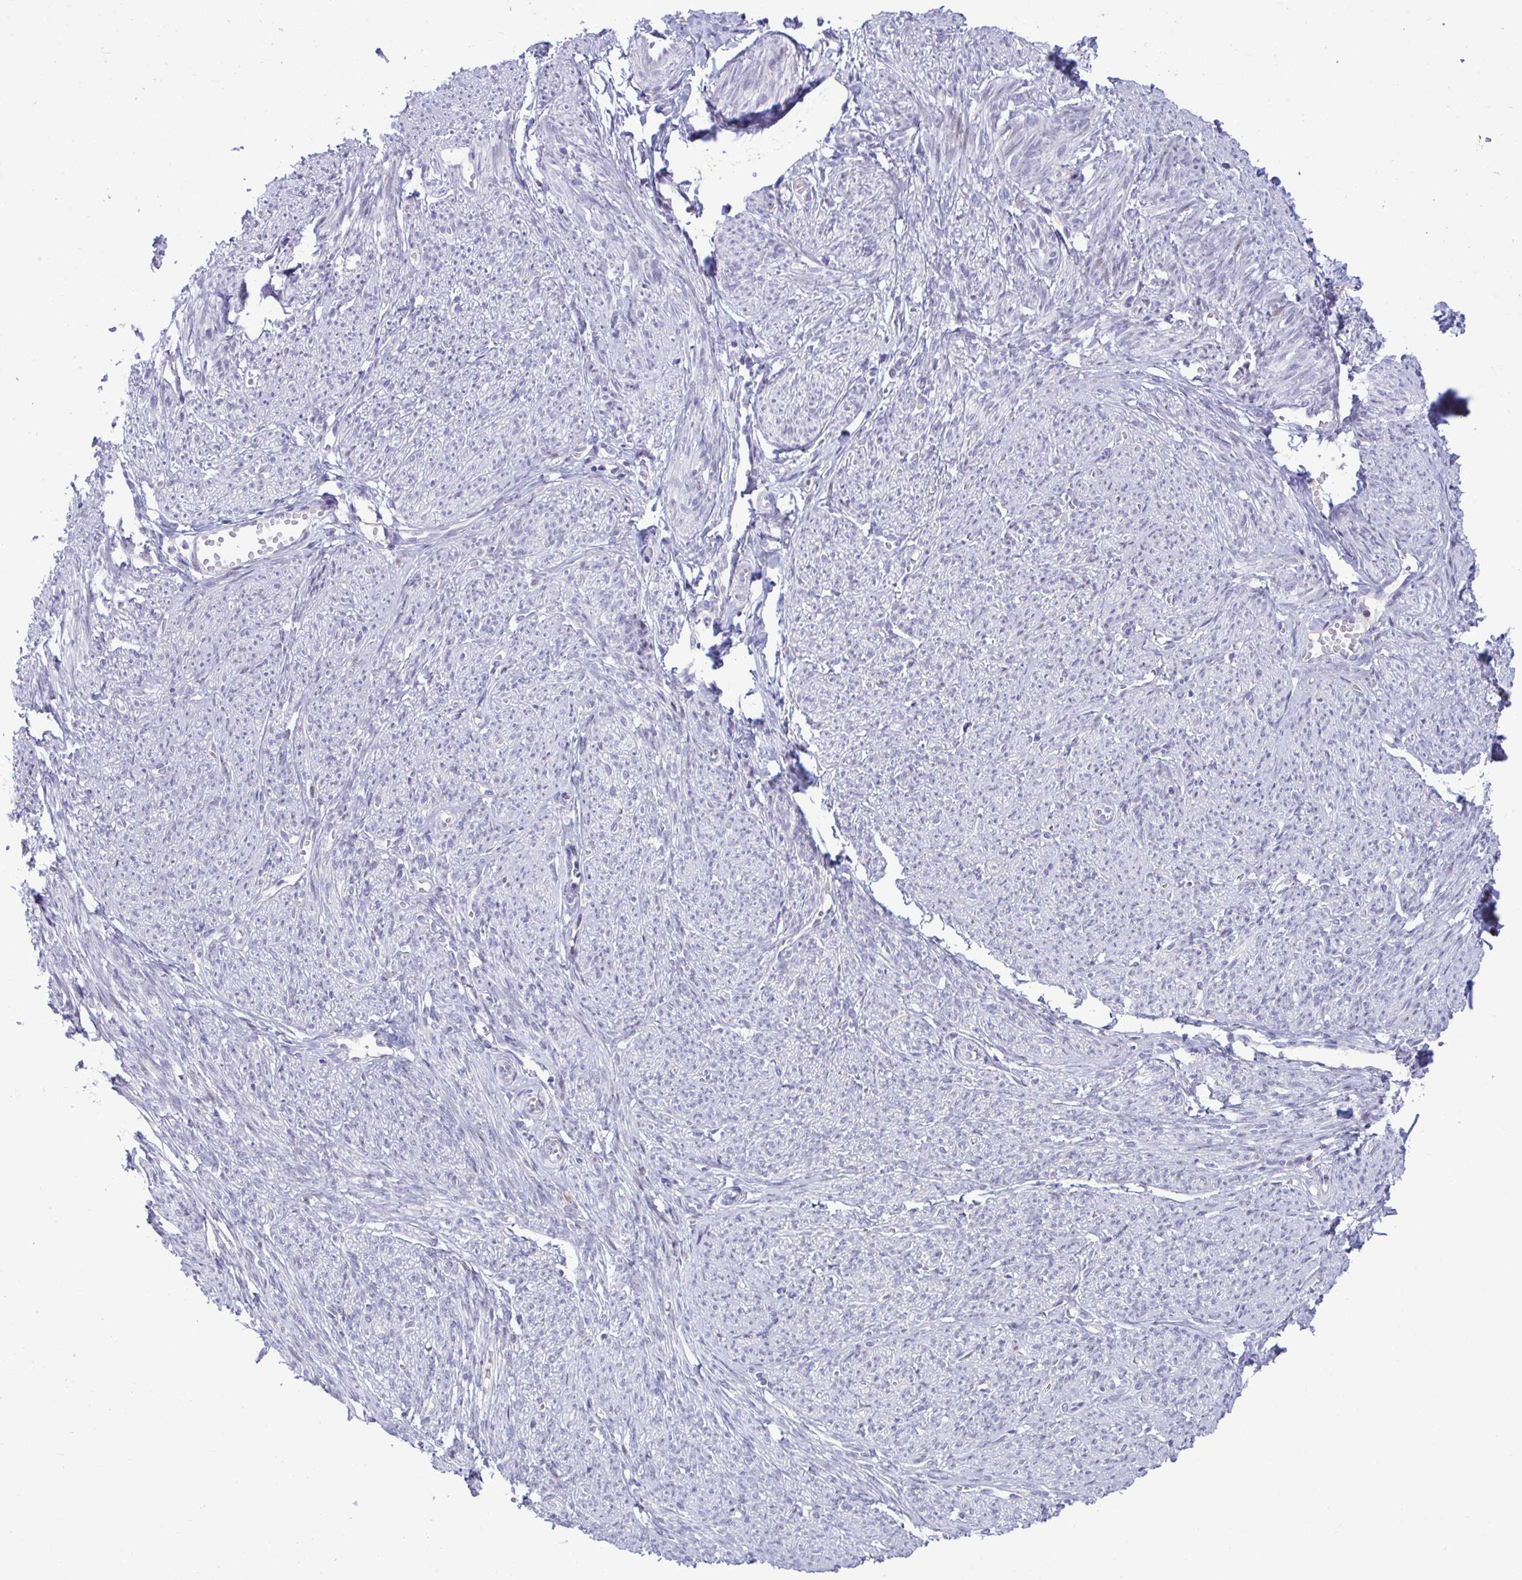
{"staining": {"intensity": "negative", "quantity": "none", "location": "none"}, "tissue": "smooth muscle", "cell_type": "Smooth muscle cells", "image_type": "normal", "snomed": [{"axis": "morphology", "description": "Normal tissue, NOS"}, {"axis": "topography", "description": "Smooth muscle"}], "caption": "DAB immunohistochemical staining of benign smooth muscle demonstrates no significant staining in smooth muscle cells. Brightfield microscopy of immunohistochemistry stained with DAB (3,3'-diaminobenzidine) (brown) and hematoxylin (blue), captured at high magnification.", "gene": "EPOP", "patient": {"sex": "female", "age": 65}}